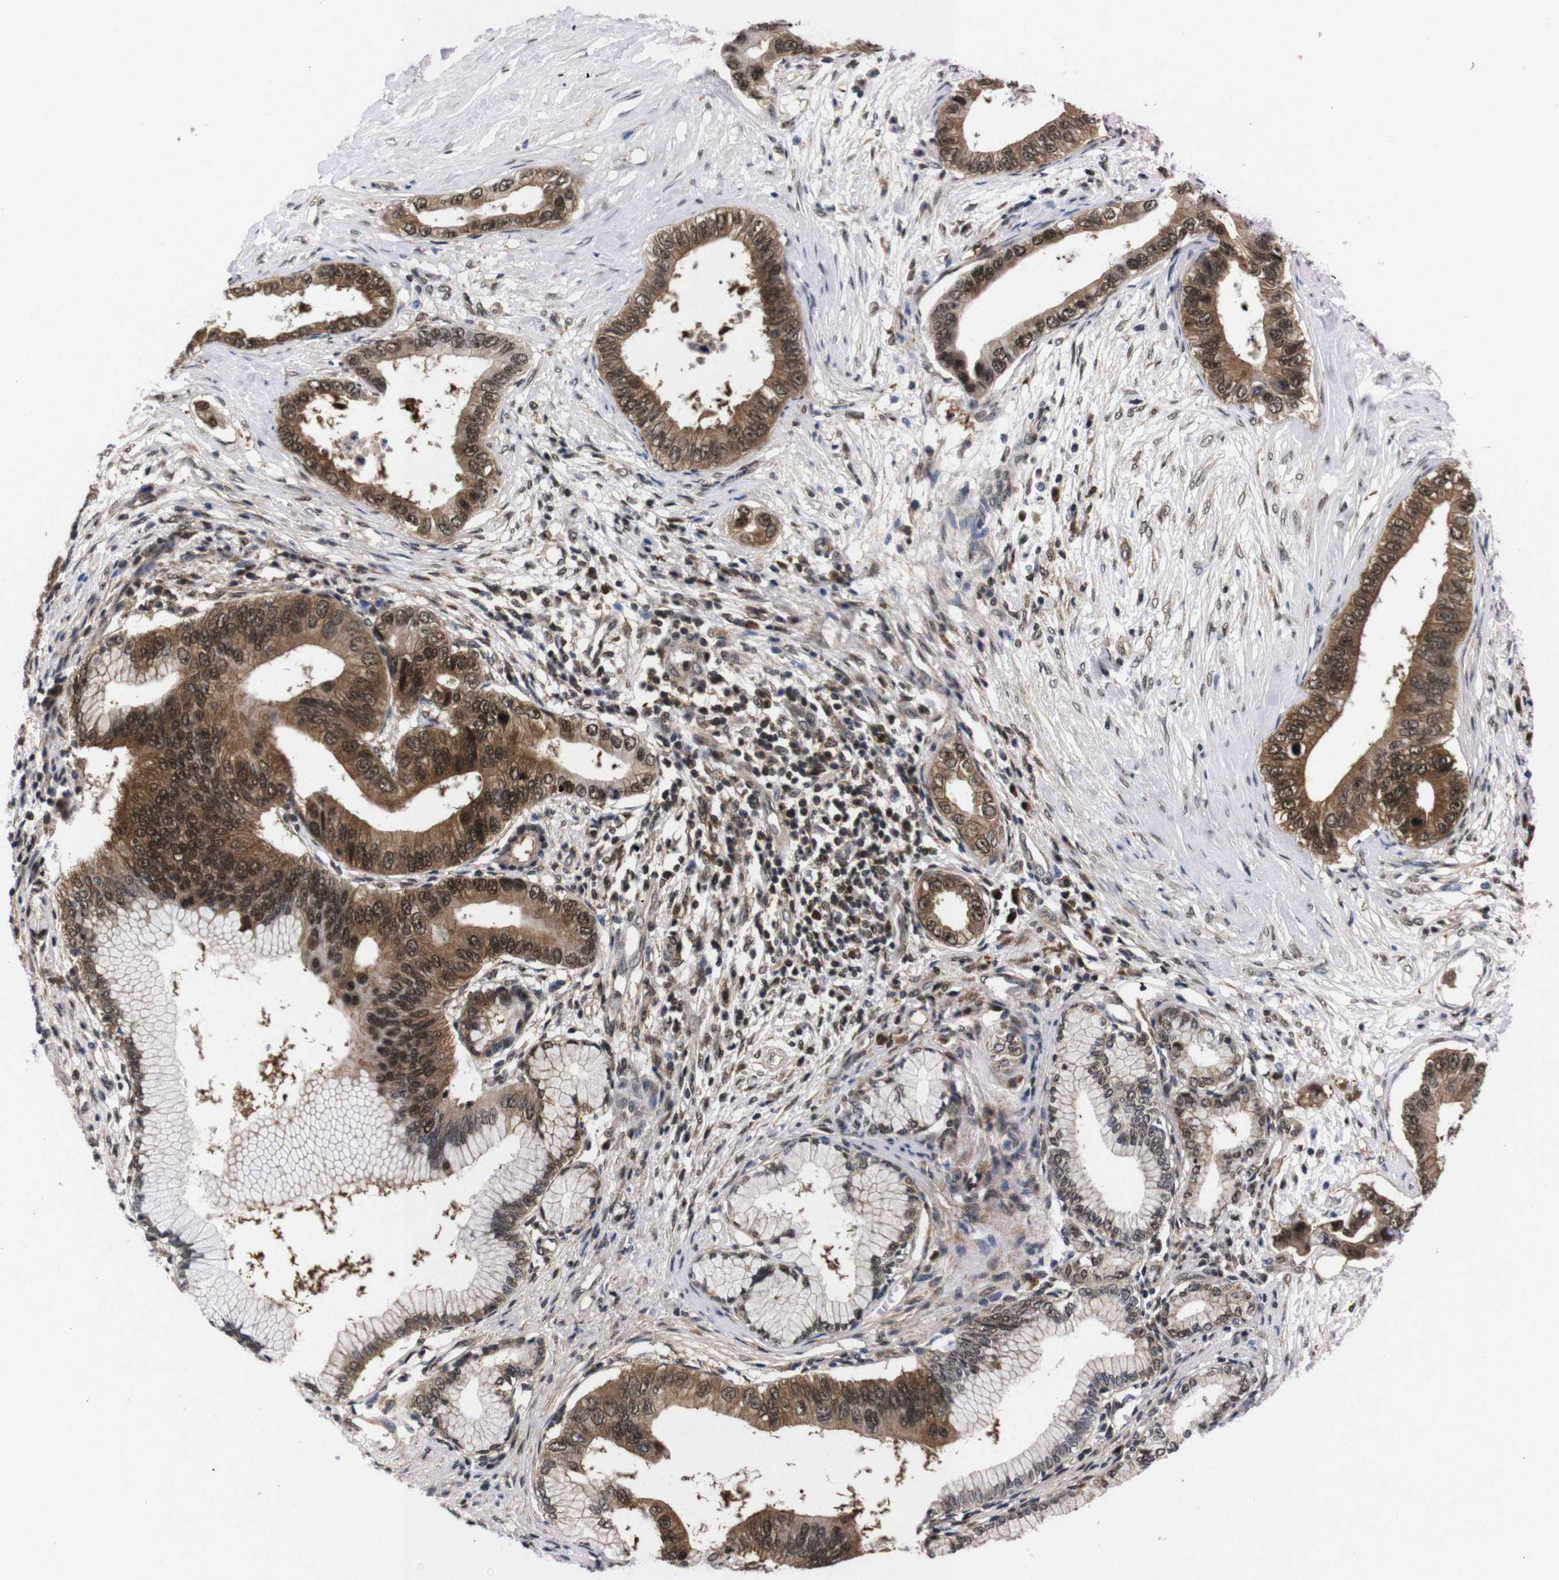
{"staining": {"intensity": "moderate", "quantity": ">75%", "location": "cytoplasmic/membranous,nuclear"}, "tissue": "pancreatic cancer", "cell_type": "Tumor cells", "image_type": "cancer", "snomed": [{"axis": "morphology", "description": "Adenocarcinoma, NOS"}, {"axis": "topography", "description": "Pancreas"}], "caption": "A brown stain highlights moderate cytoplasmic/membranous and nuclear expression of a protein in human pancreatic adenocarcinoma tumor cells.", "gene": "UBQLN2", "patient": {"sex": "male", "age": 77}}